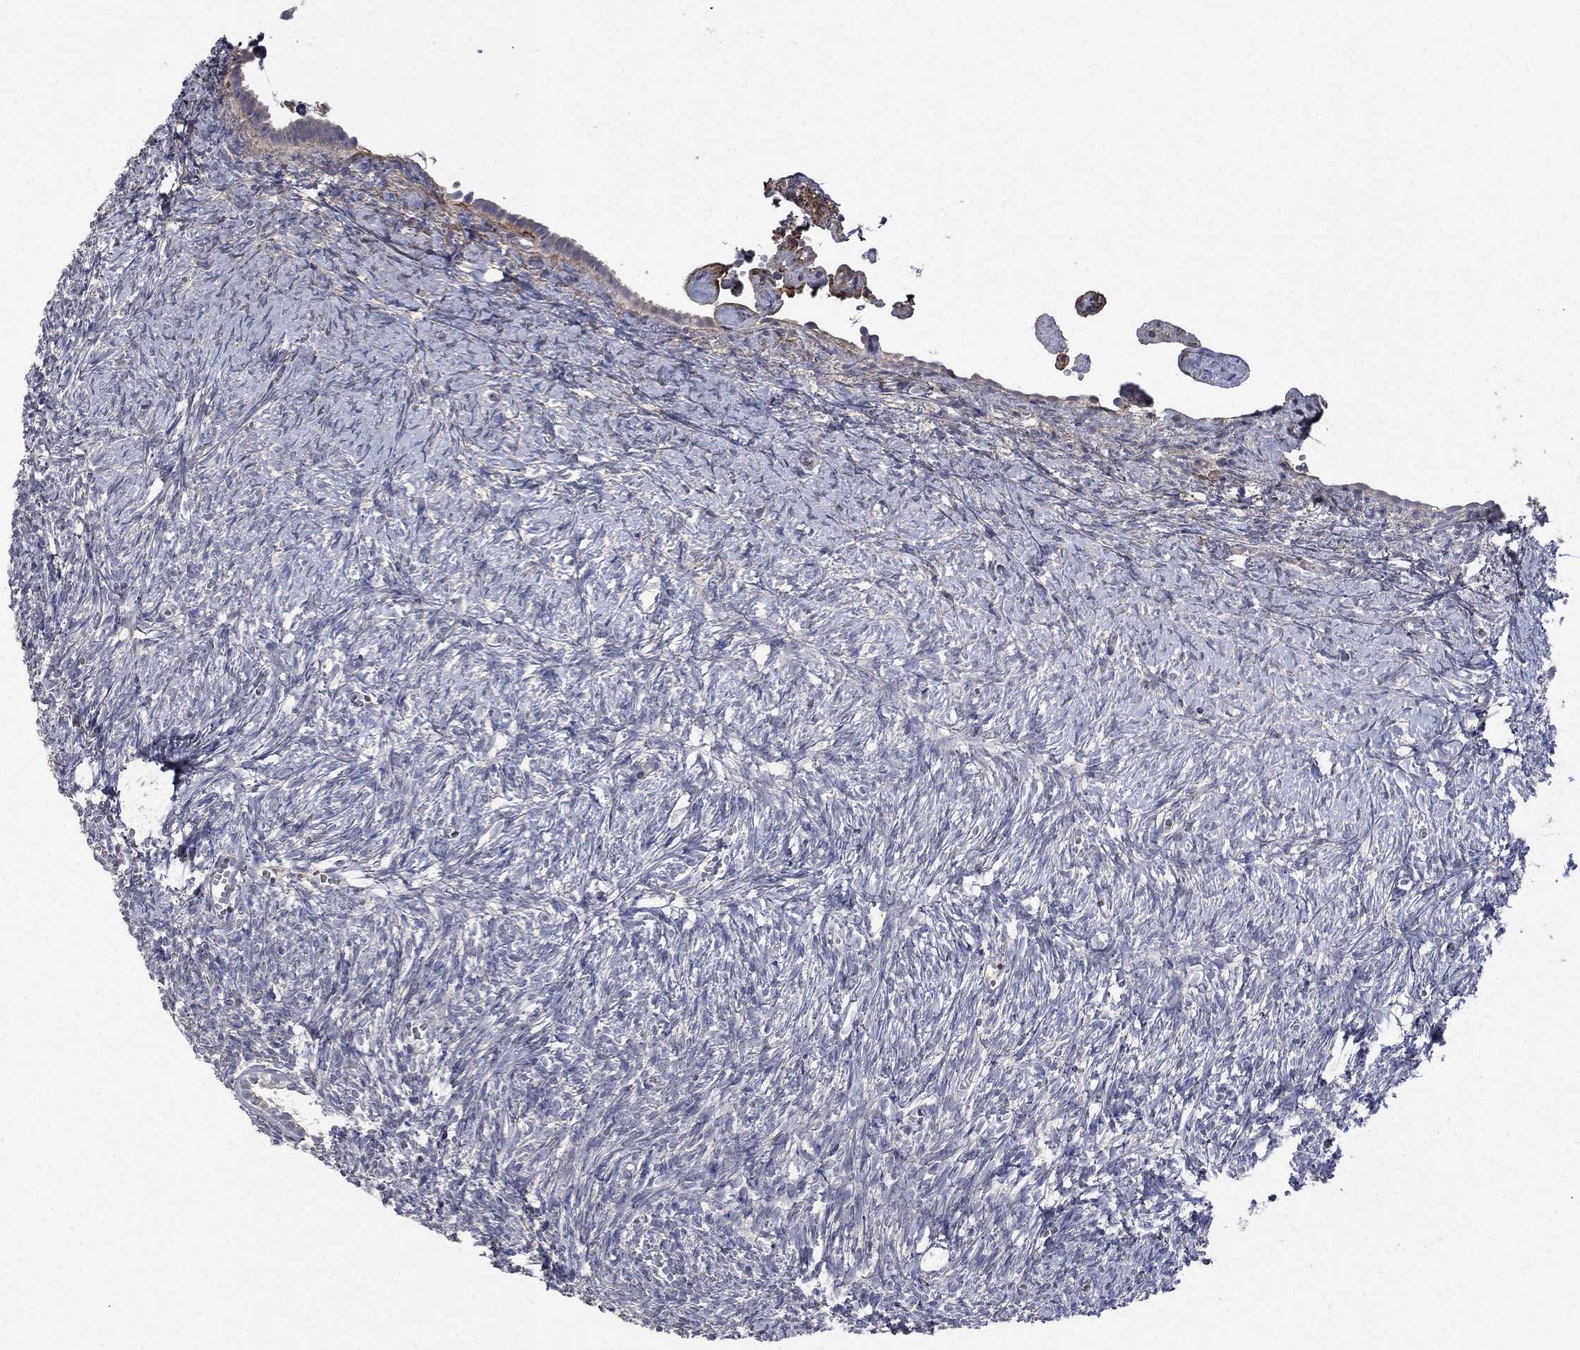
{"staining": {"intensity": "negative", "quantity": "none", "location": "none"}, "tissue": "ovary", "cell_type": "Follicle cells", "image_type": "normal", "snomed": [{"axis": "morphology", "description": "Normal tissue, NOS"}, {"axis": "topography", "description": "Ovary"}], "caption": "An immunohistochemistry (IHC) image of unremarkable ovary is shown. There is no staining in follicle cells of ovary.", "gene": "VCAN", "patient": {"sex": "female", "age": 43}}